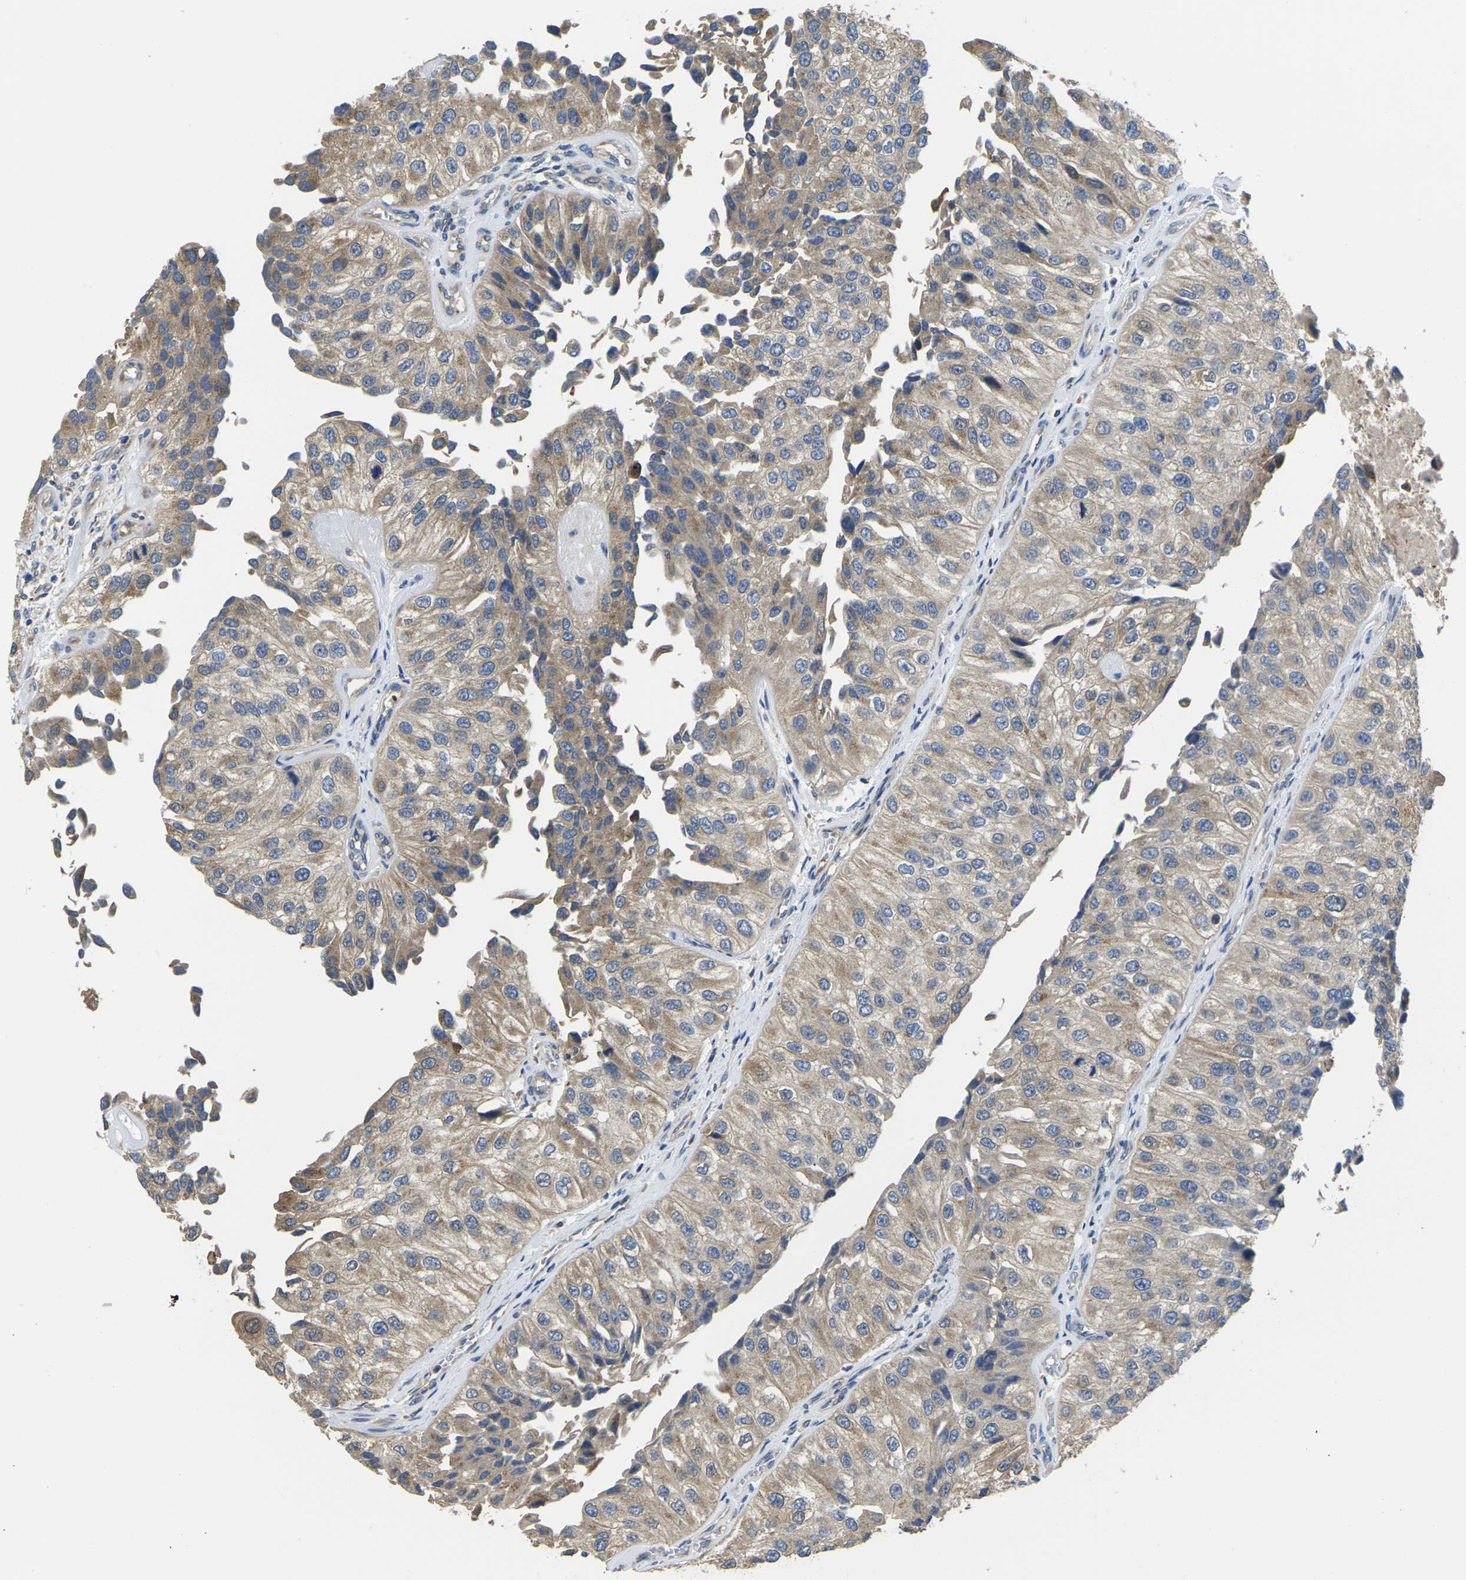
{"staining": {"intensity": "moderate", "quantity": ">75%", "location": "cytoplasmic/membranous"}, "tissue": "urothelial cancer", "cell_type": "Tumor cells", "image_type": "cancer", "snomed": [{"axis": "morphology", "description": "Urothelial carcinoma, High grade"}, {"axis": "topography", "description": "Kidney"}, {"axis": "topography", "description": "Urinary bladder"}], "caption": "Protein expression analysis of urothelial carcinoma (high-grade) shows moderate cytoplasmic/membranous positivity in approximately >75% of tumor cells. The staining was performed using DAB to visualize the protein expression in brown, while the nuclei were stained in blue with hematoxylin (Magnification: 20x).", "gene": "TMCC2", "patient": {"sex": "male", "age": 77}}